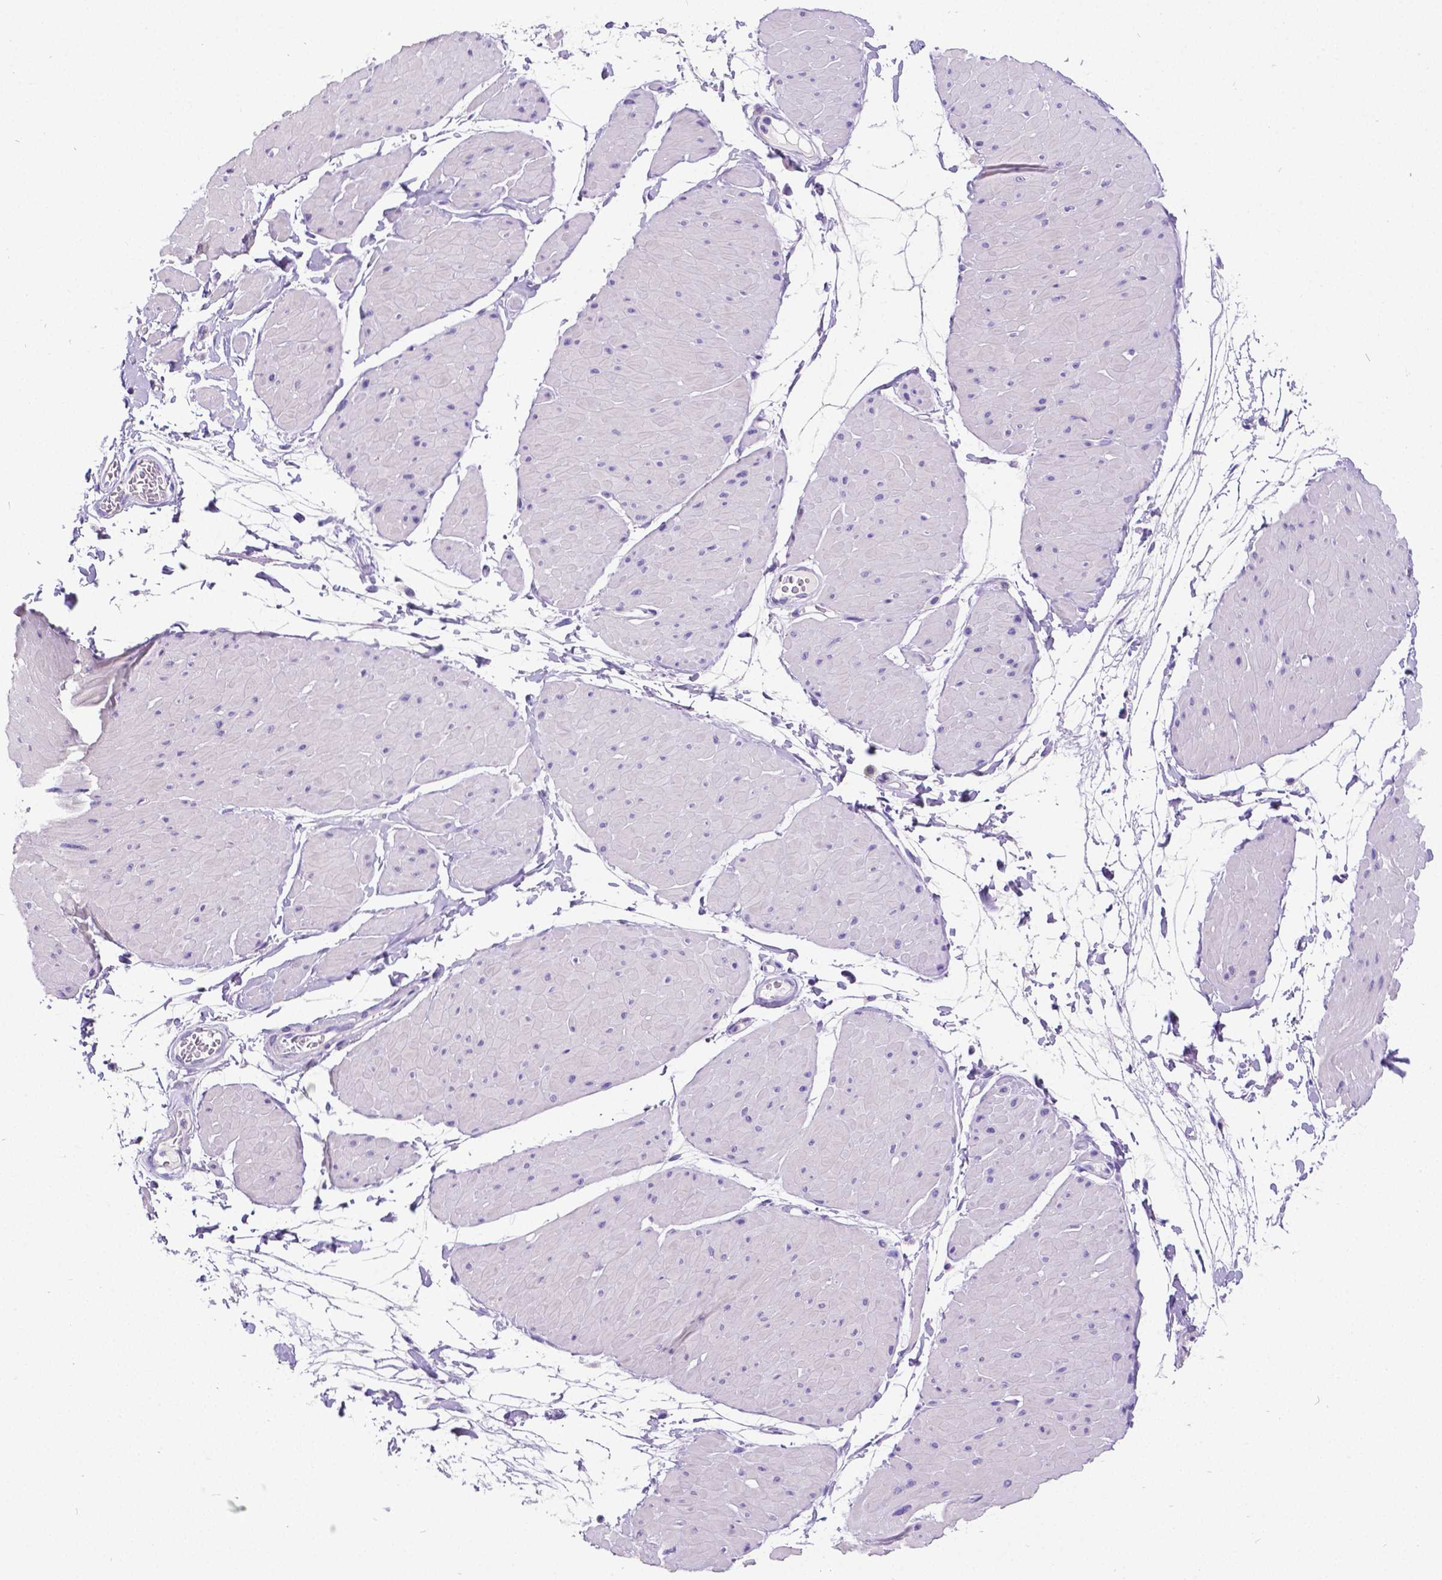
{"staining": {"intensity": "negative", "quantity": "none", "location": "none"}, "tissue": "adipose tissue", "cell_type": "Adipocytes", "image_type": "normal", "snomed": [{"axis": "morphology", "description": "Normal tissue, NOS"}, {"axis": "topography", "description": "Smooth muscle"}, {"axis": "topography", "description": "Peripheral nerve tissue"}], "caption": "Human adipose tissue stained for a protein using IHC exhibits no positivity in adipocytes.", "gene": "SATB2", "patient": {"sex": "male", "age": 58}}